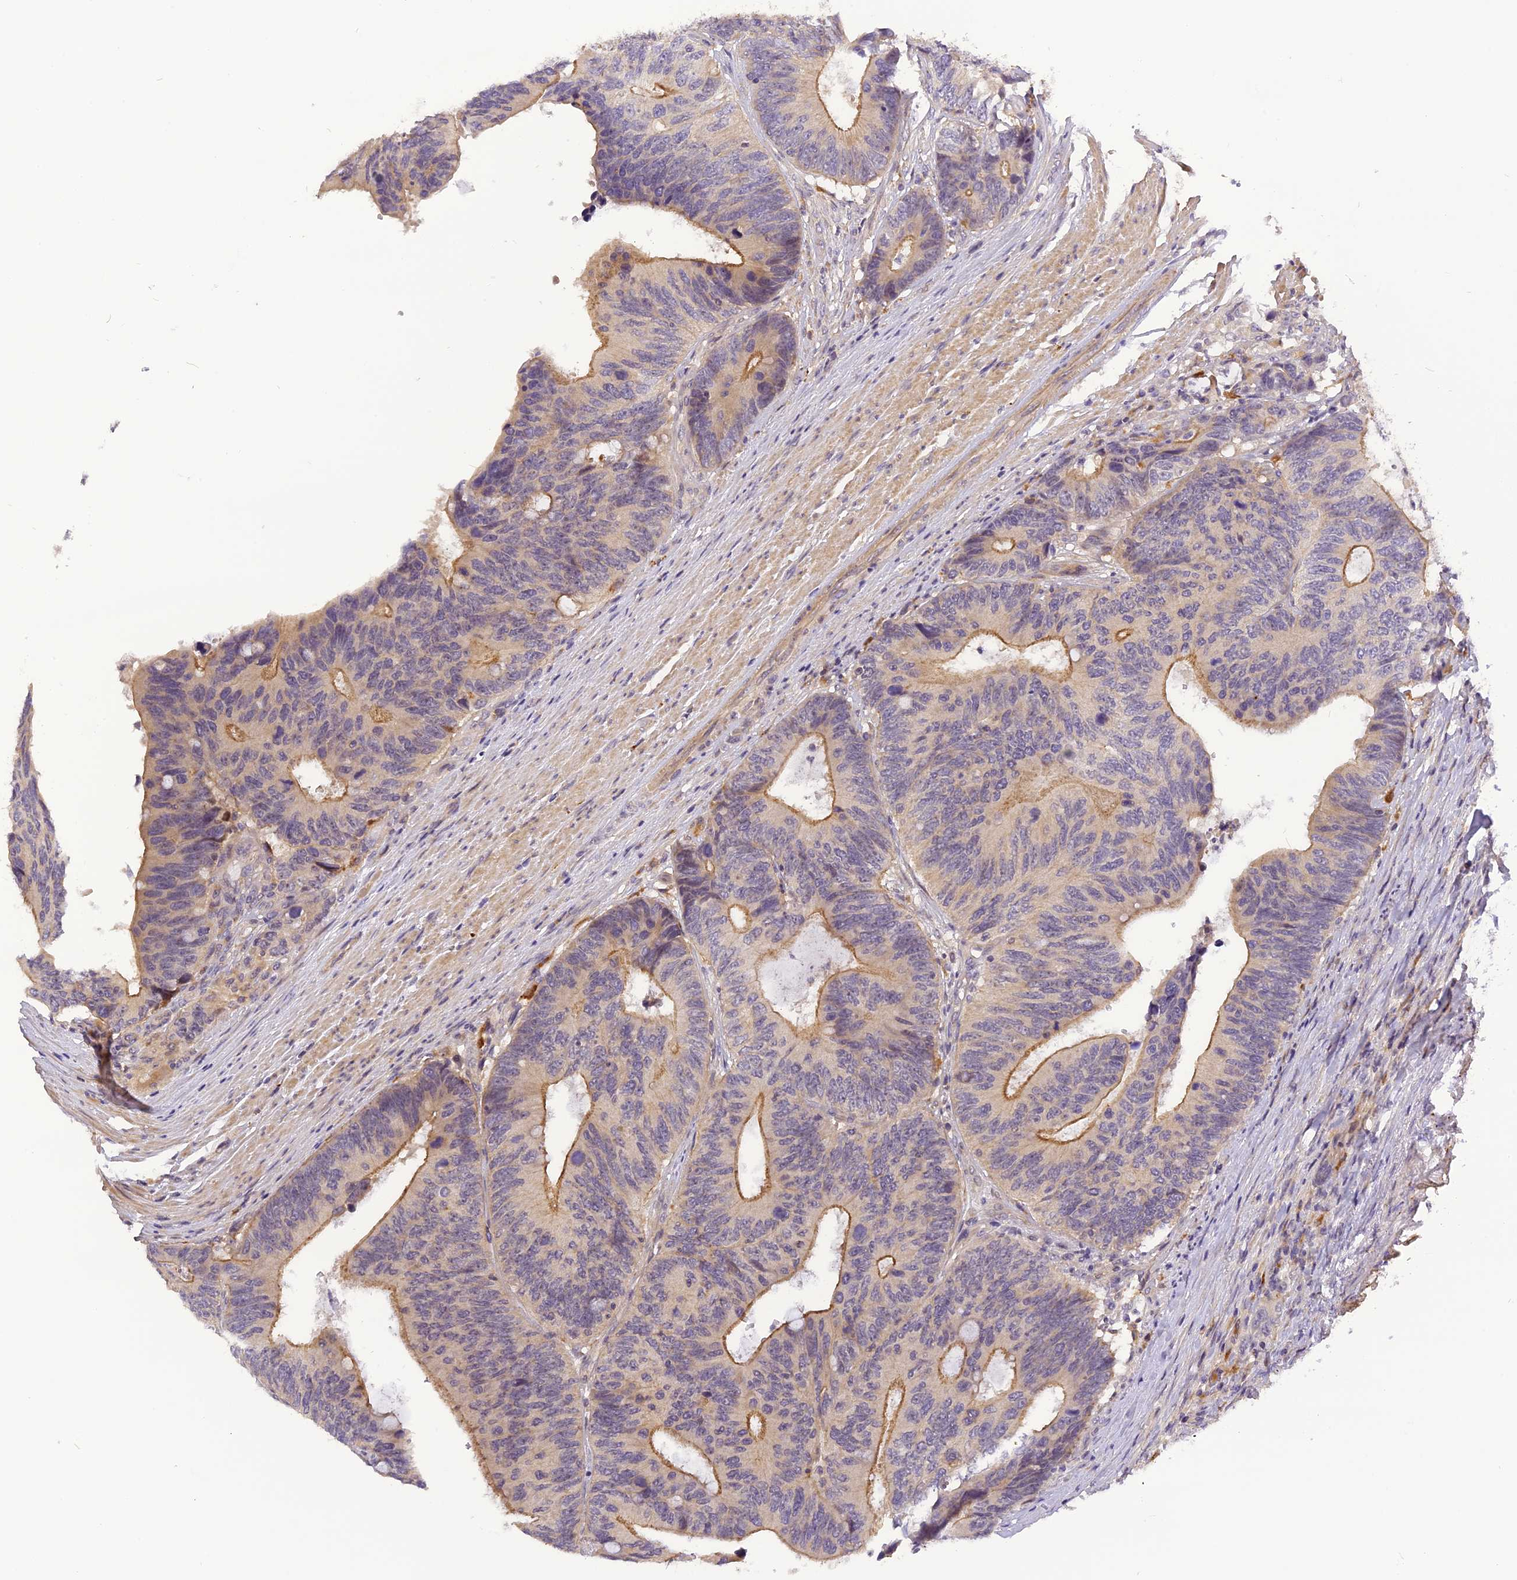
{"staining": {"intensity": "moderate", "quantity": "25%-75%", "location": "cytoplasmic/membranous"}, "tissue": "colorectal cancer", "cell_type": "Tumor cells", "image_type": "cancer", "snomed": [{"axis": "morphology", "description": "Adenocarcinoma, NOS"}, {"axis": "topography", "description": "Colon"}], "caption": "Colorectal adenocarcinoma stained with IHC displays moderate cytoplasmic/membranous staining in about 25%-75% of tumor cells. The protein of interest is stained brown, and the nuclei are stained in blue (DAB (3,3'-diaminobenzidine) IHC with brightfield microscopy, high magnification).", "gene": "FNIP2", "patient": {"sex": "male", "age": 87}}